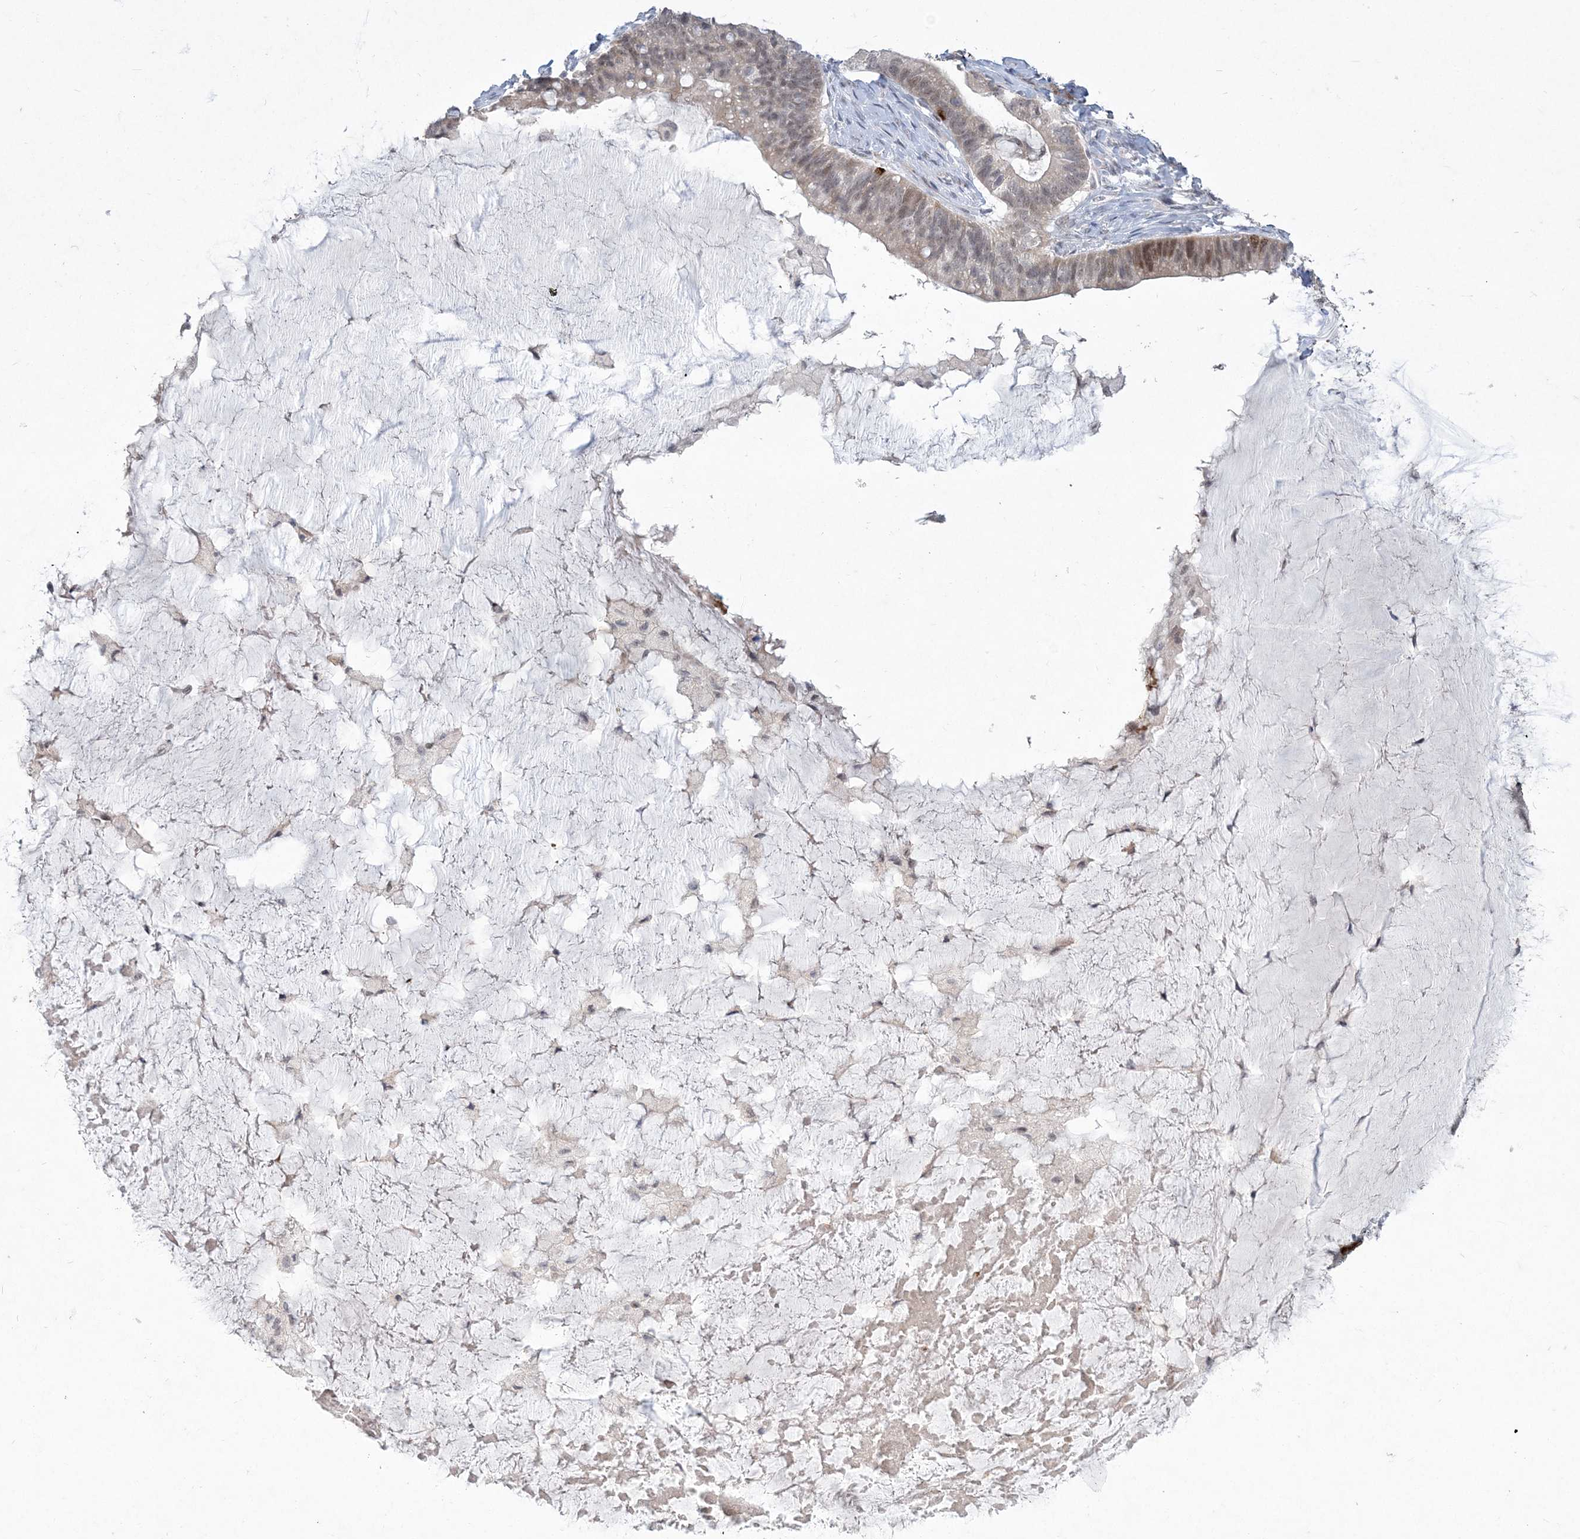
{"staining": {"intensity": "strong", "quantity": "<25%", "location": "cytoplasmic/membranous,nuclear"}, "tissue": "ovarian cancer", "cell_type": "Tumor cells", "image_type": "cancer", "snomed": [{"axis": "morphology", "description": "Cystadenocarcinoma, mucinous, NOS"}, {"axis": "topography", "description": "Ovary"}], "caption": "This micrograph demonstrates IHC staining of human mucinous cystadenocarcinoma (ovarian), with medium strong cytoplasmic/membranous and nuclear expression in approximately <25% of tumor cells.", "gene": "TSPEAR", "patient": {"sex": "female", "age": 61}}